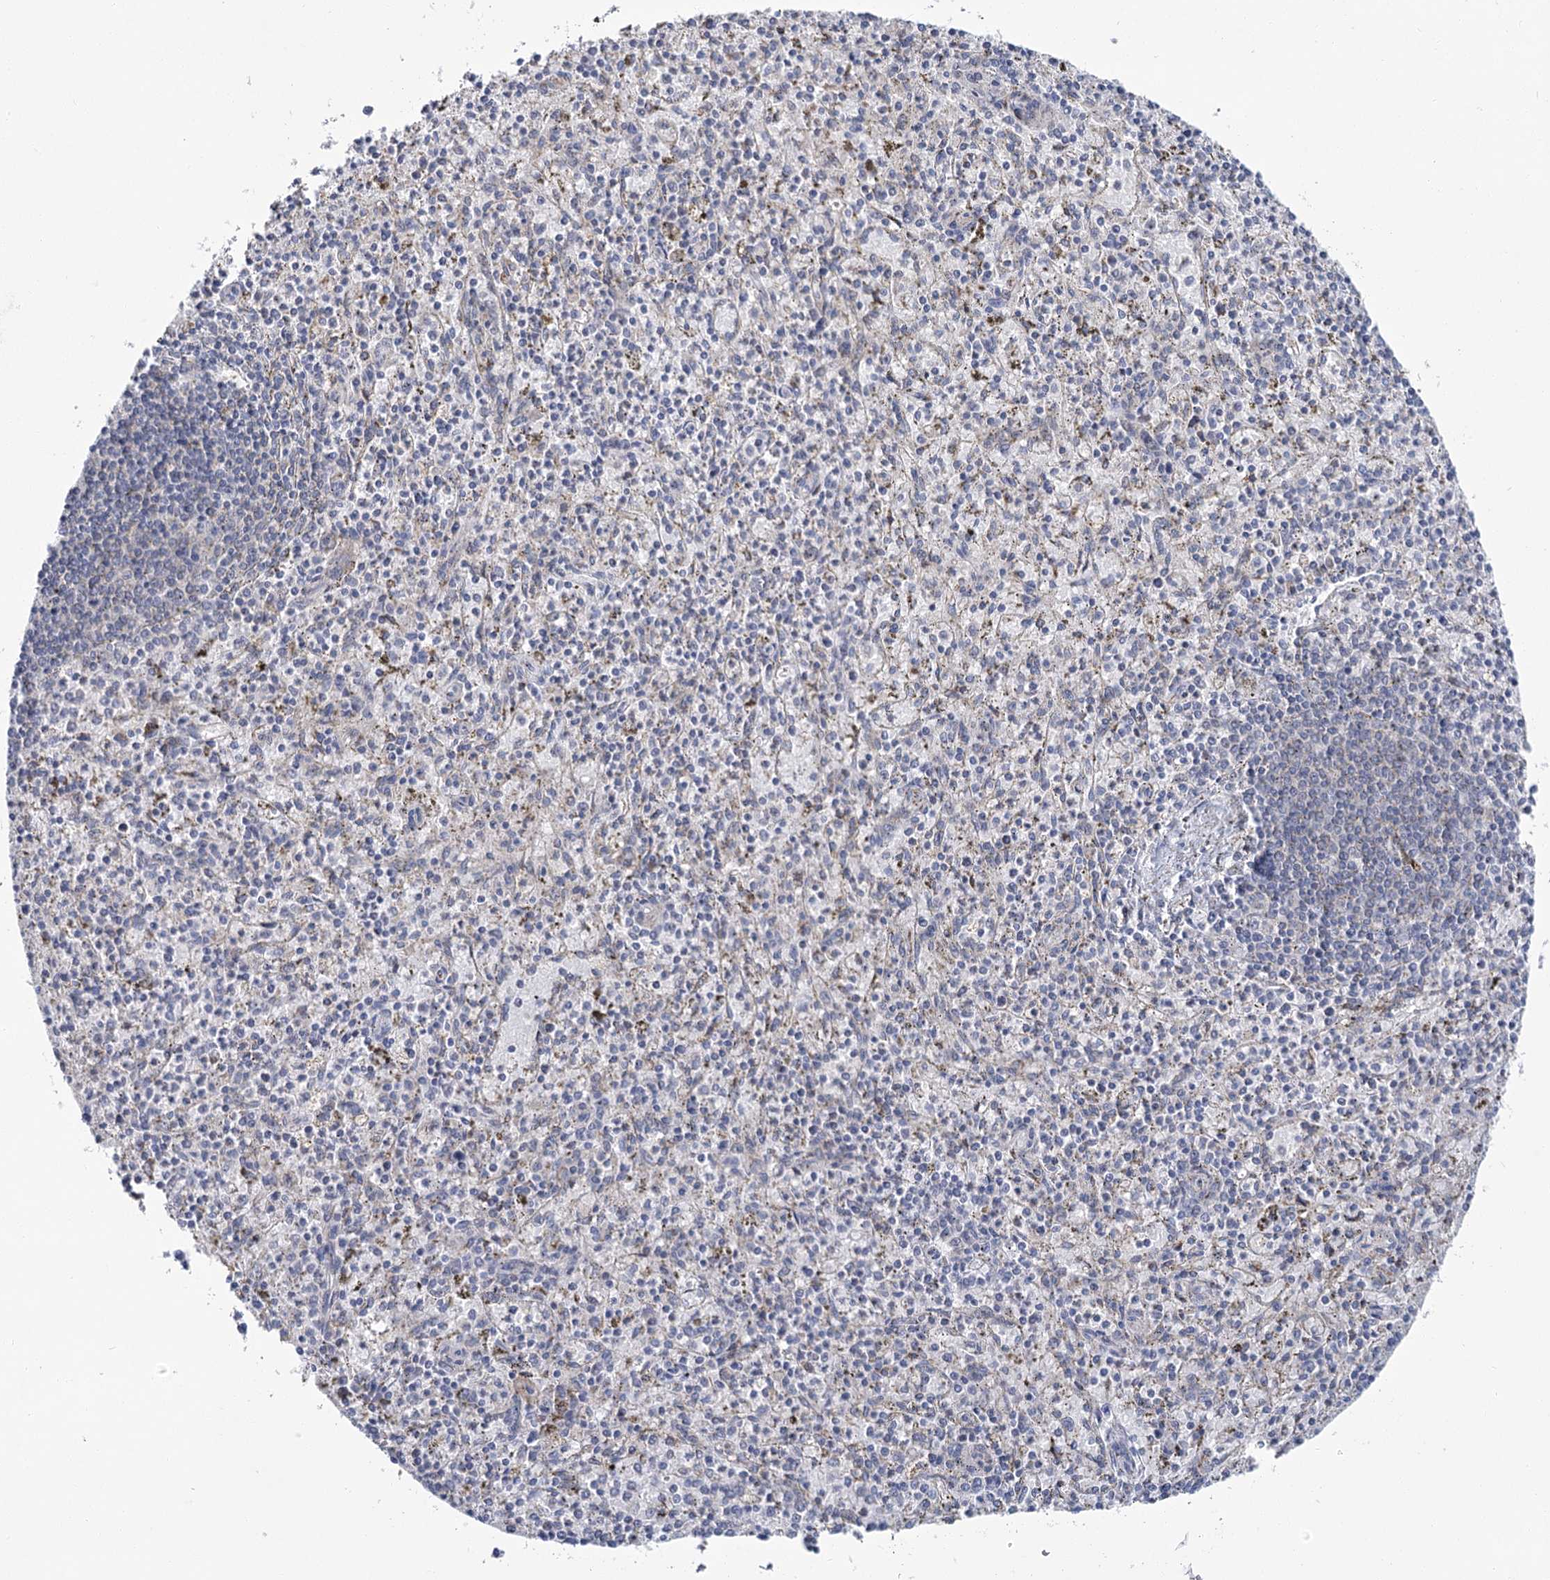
{"staining": {"intensity": "negative", "quantity": "none", "location": "none"}, "tissue": "spleen", "cell_type": "Cells in red pulp", "image_type": "normal", "snomed": [{"axis": "morphology", "description": "Normal tissue, NOS"}, {"axis": "topography", "description": "Spleen"}], "caption": "The micrograph demonstrates no staining of cells in red pulp in unremarkable spleen. The staining is performed using DAB (3,3'-diaminobenzidine) brown chromogen with nuclei counter-stained in using hematoxylin.", "gene": "CPLANE1", "patient": {"sex": "male", "age": 72}}